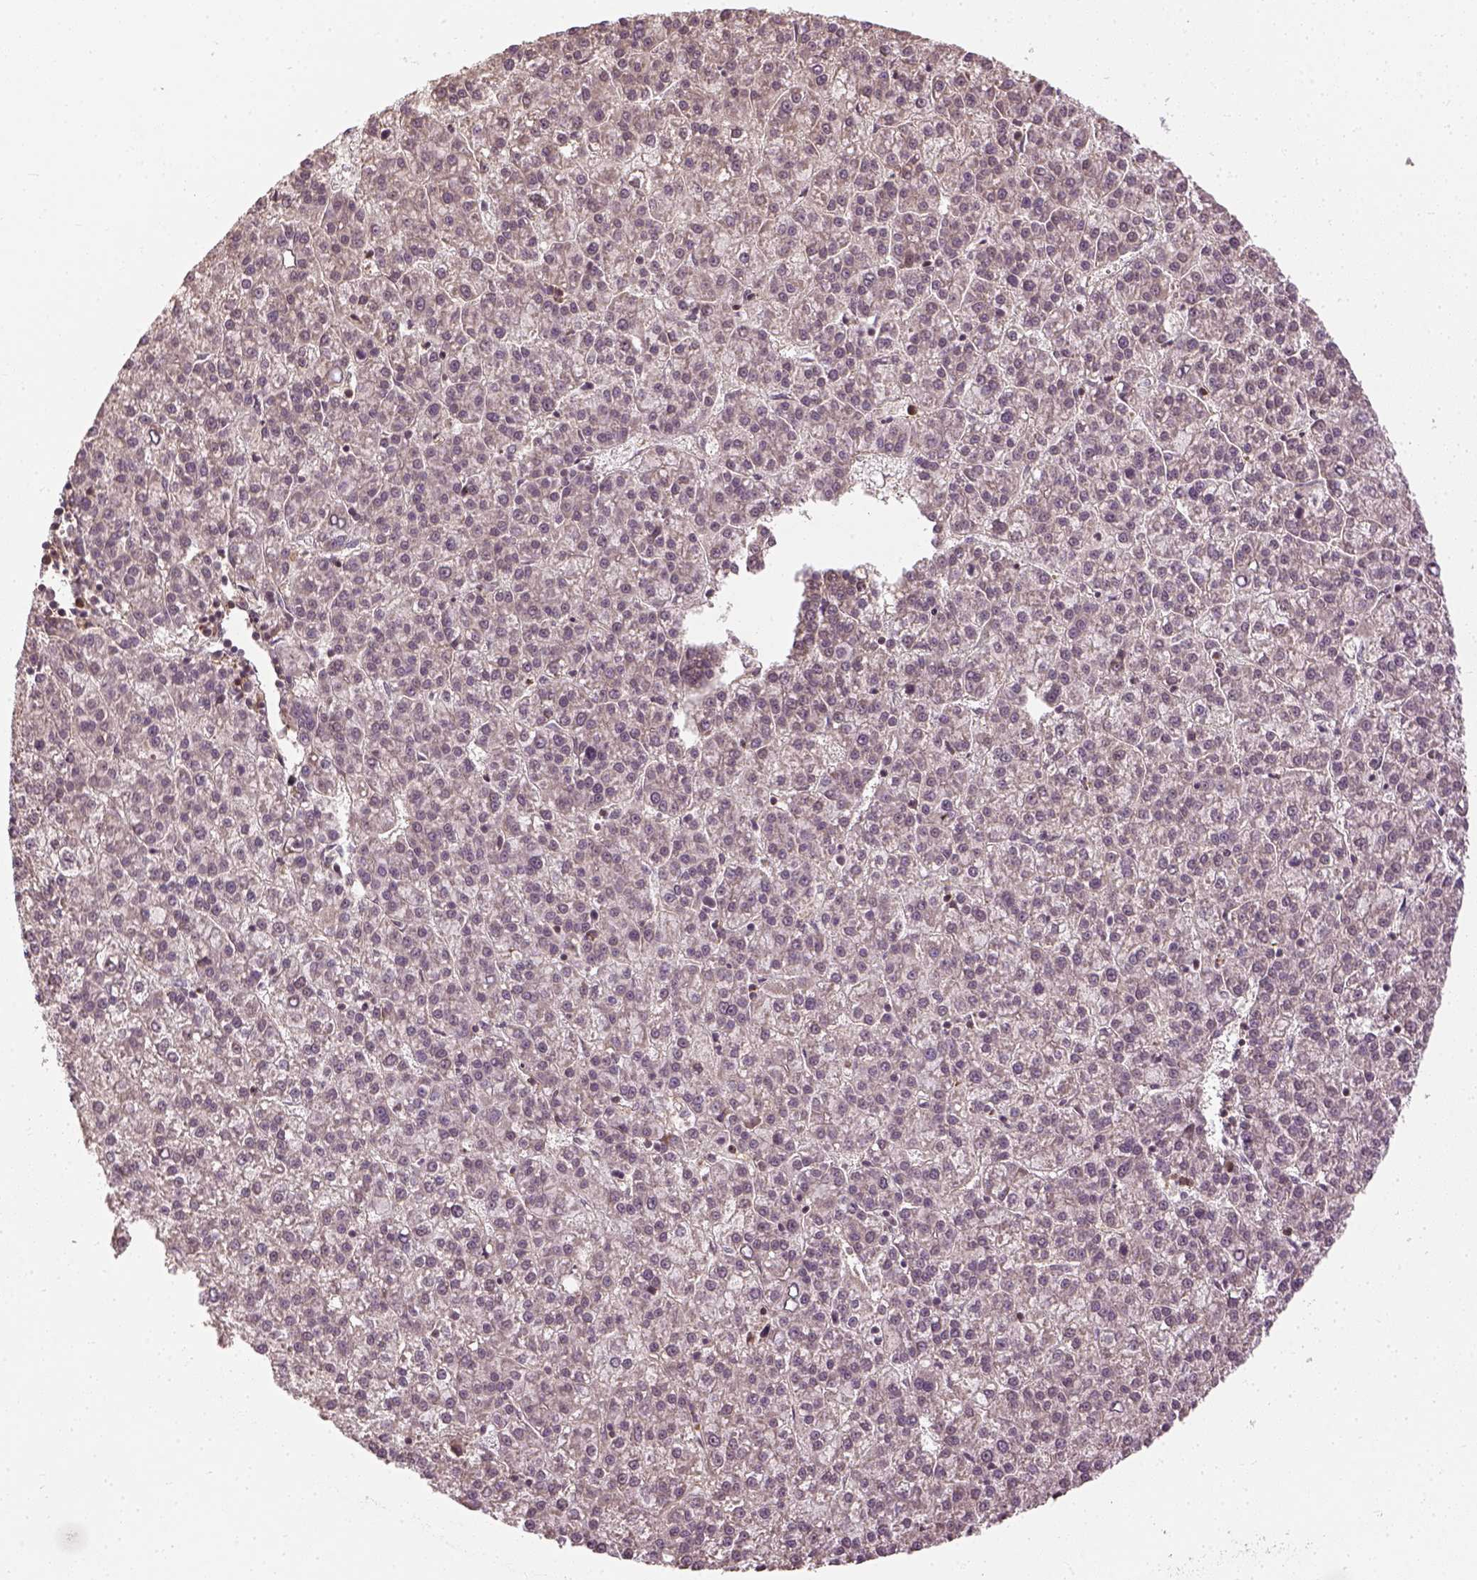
{"staining": {"intensity": "weak", "quantity": "<25%", "location": "cytoplasmic/membranous"}, "tissue": "liver cancer", "cell_type": "Tumor cells", "image_type": "cancer", "snomed": [{"axis": "morphology", "description": "Carcinoma, Hepatocellular, NOS"}, {"axis": "topography", "description": "Liver"}], "caption": "An image of human liver cancer (hepatocellular carcinoma) is negative for staining in tumor cells.", "gene": "VEGFA", "patient": {"sex": "female", "age": 58}}